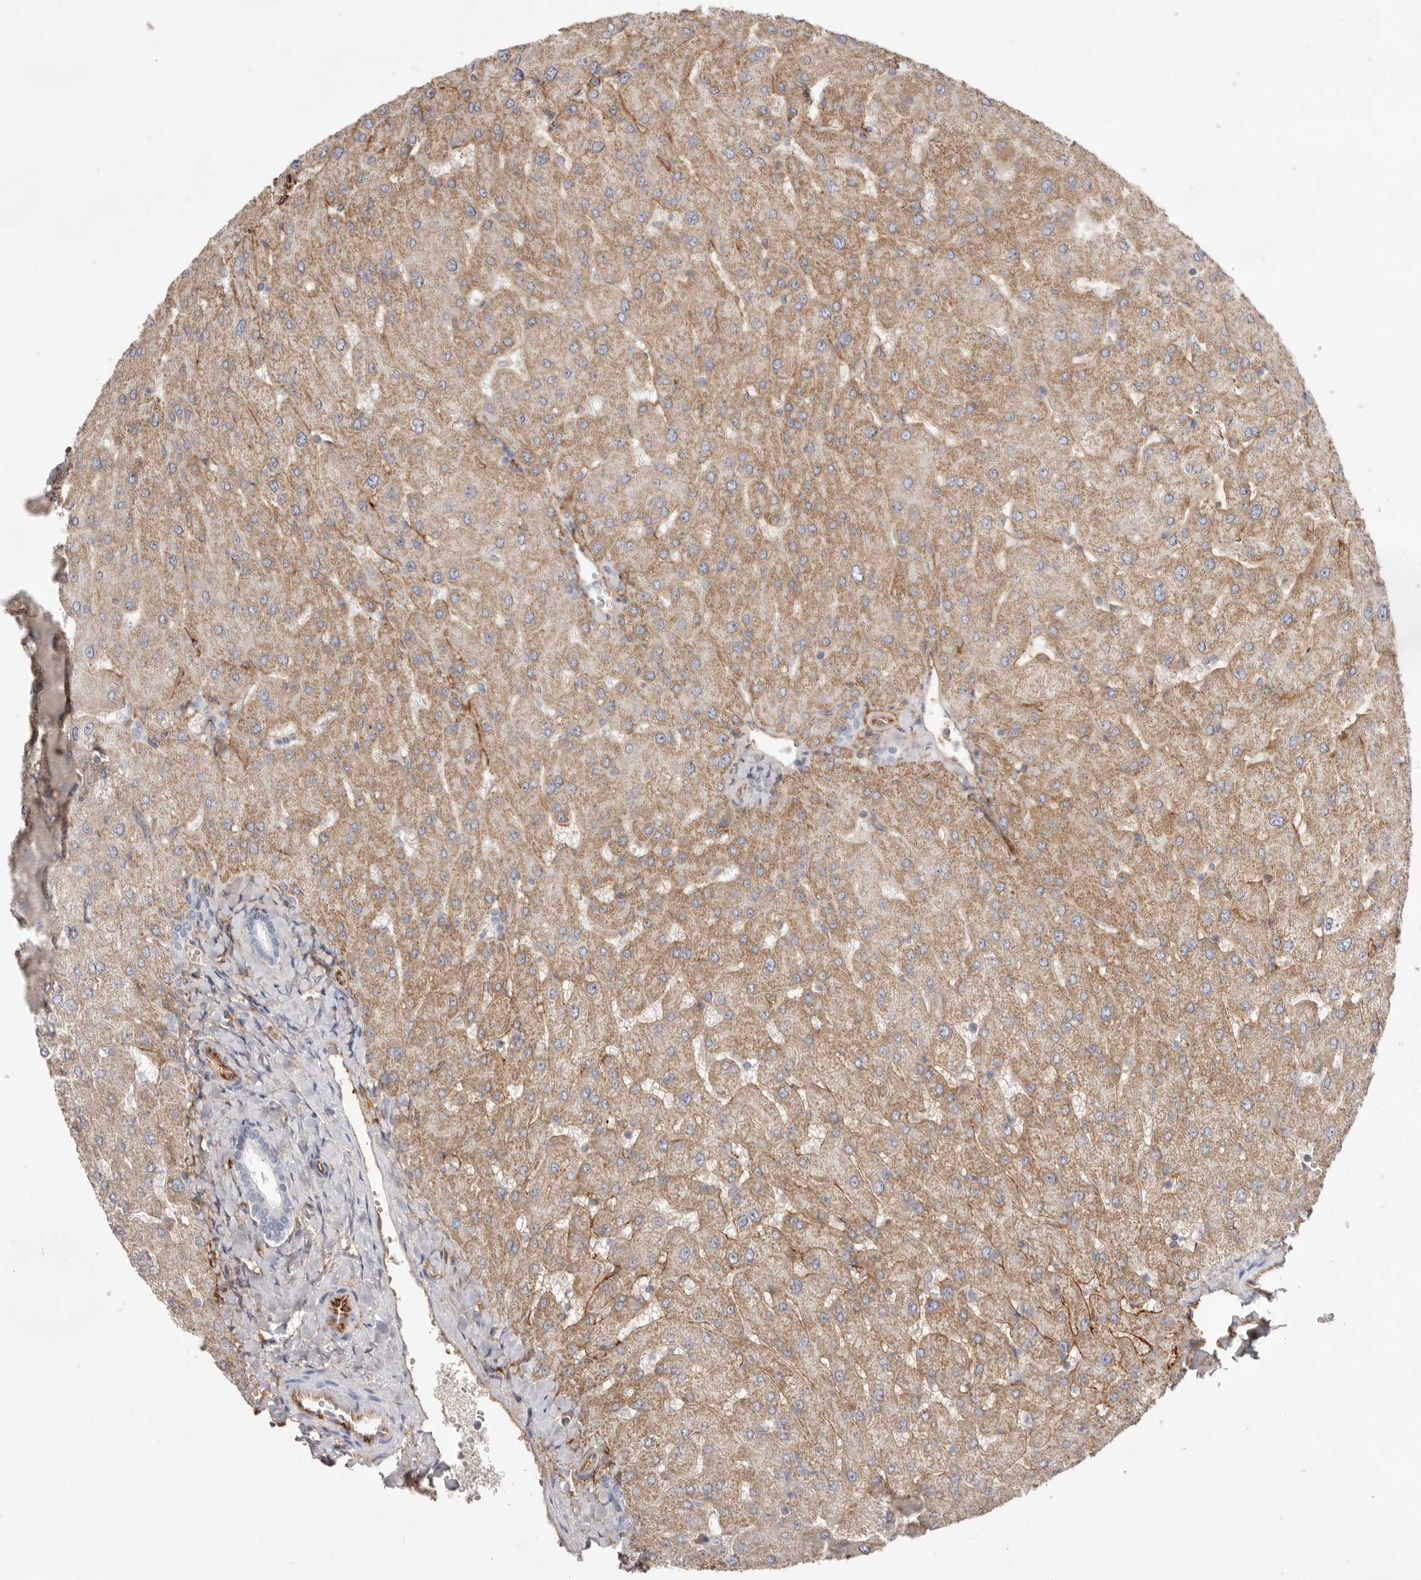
{"staining": {"intensity": "negative", "quantity": "none", "location": "none"}, "tissue": "liver", "cell_type": "Cholangiocytes", "image_type": "normal", "snomed": [{"axis": "morphology", "description": "Normal tissue, NOS"}, {"axis": "topography", "description": "Liver"}], "caption": "Human liver stained for a protein using immunohistochemistry (IHC) shows no positivity in cholangiocytes.", "gene": "LRRC66", "patient": {"sex": "male", "age": 55}}